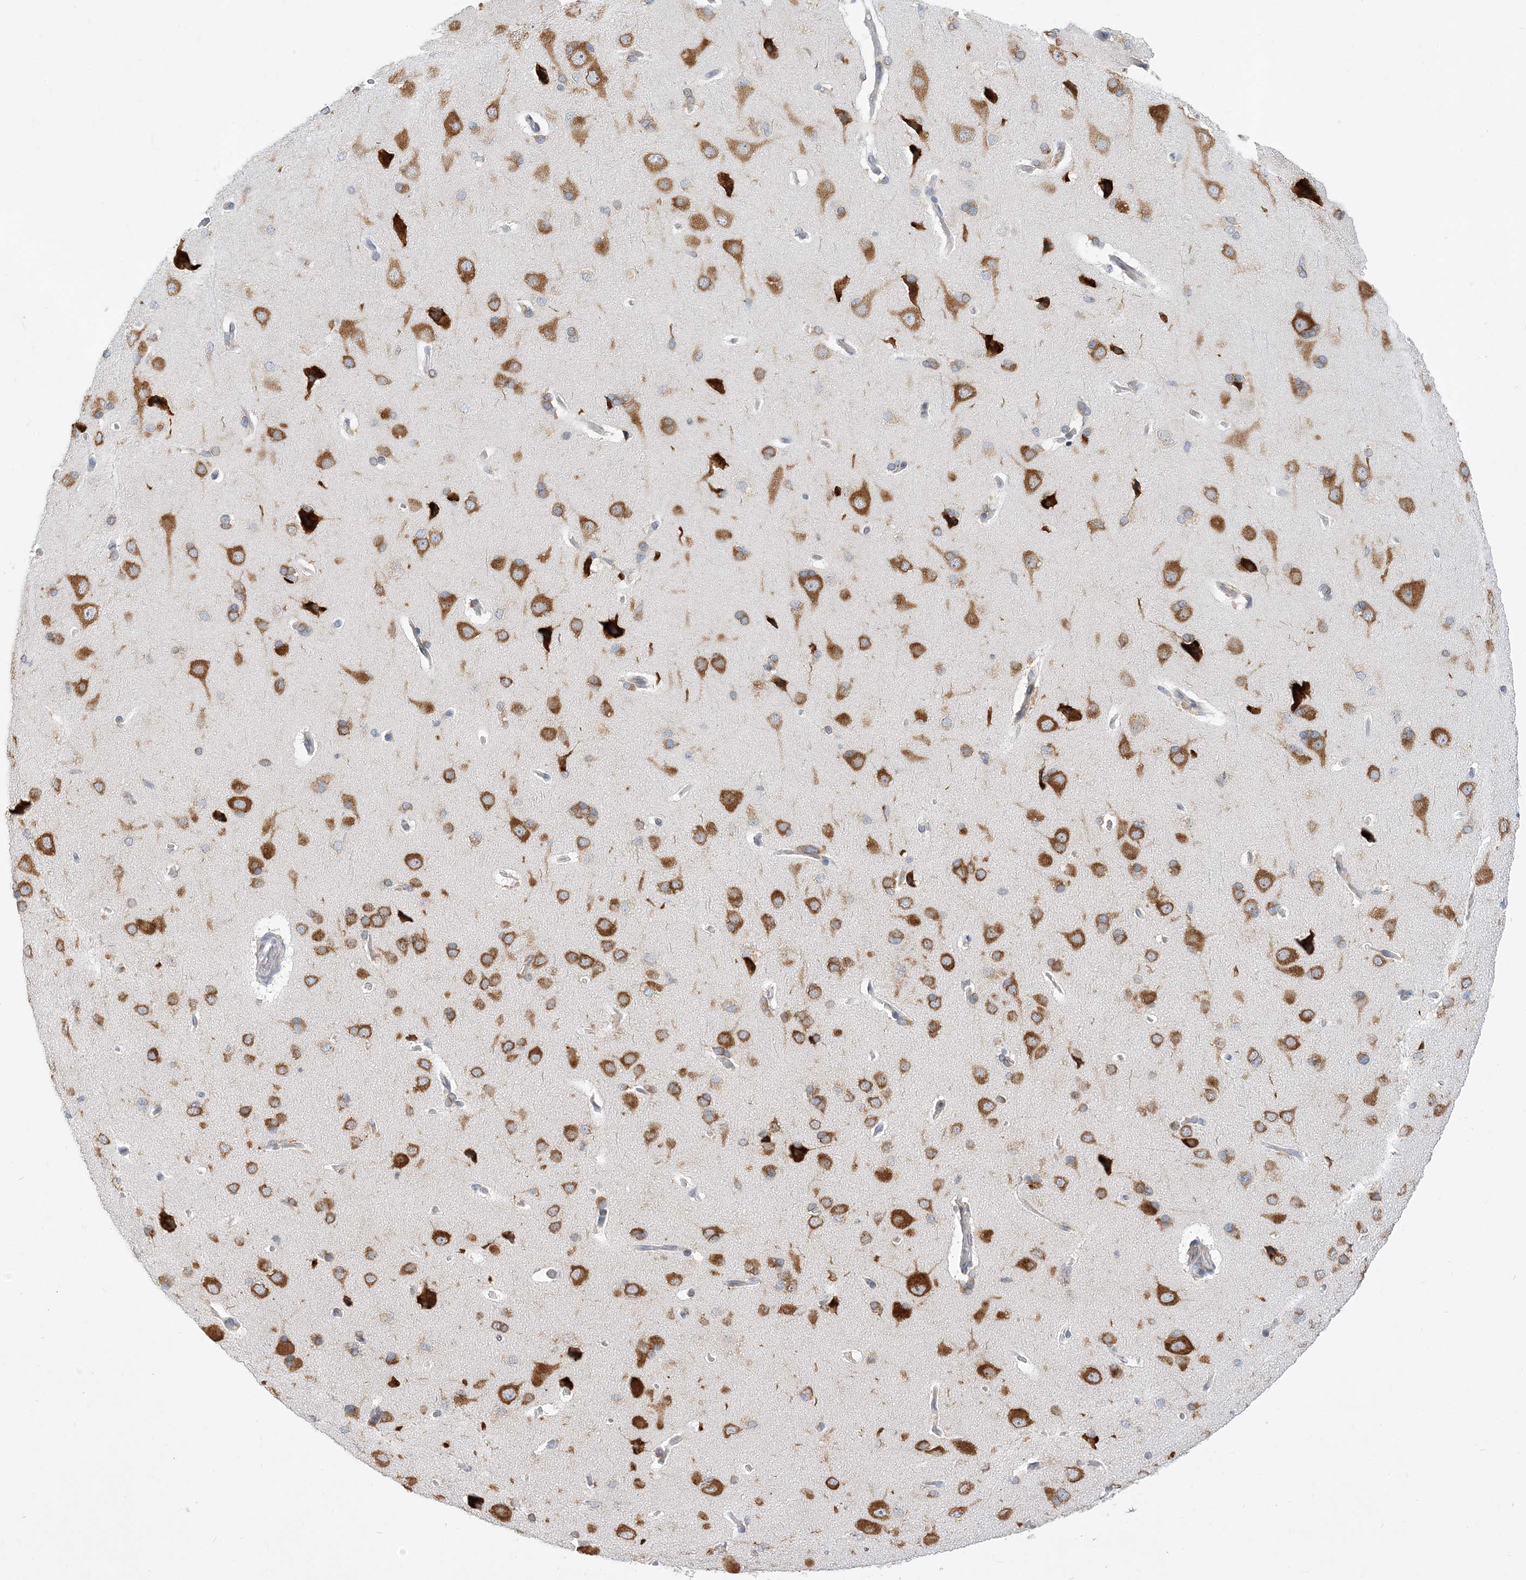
{"staining": {"intensity": "weak", "quantity": "25%-75%", "location": "cytoplasmic/membranous"}, "tissue": "cerebral cortex", "cell_type": "Endothelial cells", "image_type": "normal", "snomed": [{"axis": "morphology", "description": "Normal tissue, NOS"}, {"axis": "topography", "description": "Cerebral cortex"}], "caption": "Protein expression analysis of benign cerebral cortex demonstrates weak cytoplasmic/membranous staining in approximately 25%-75% of endothelial cells.", "gene": "LARP4B", "patient": {"sex": "male", "age": 62}}